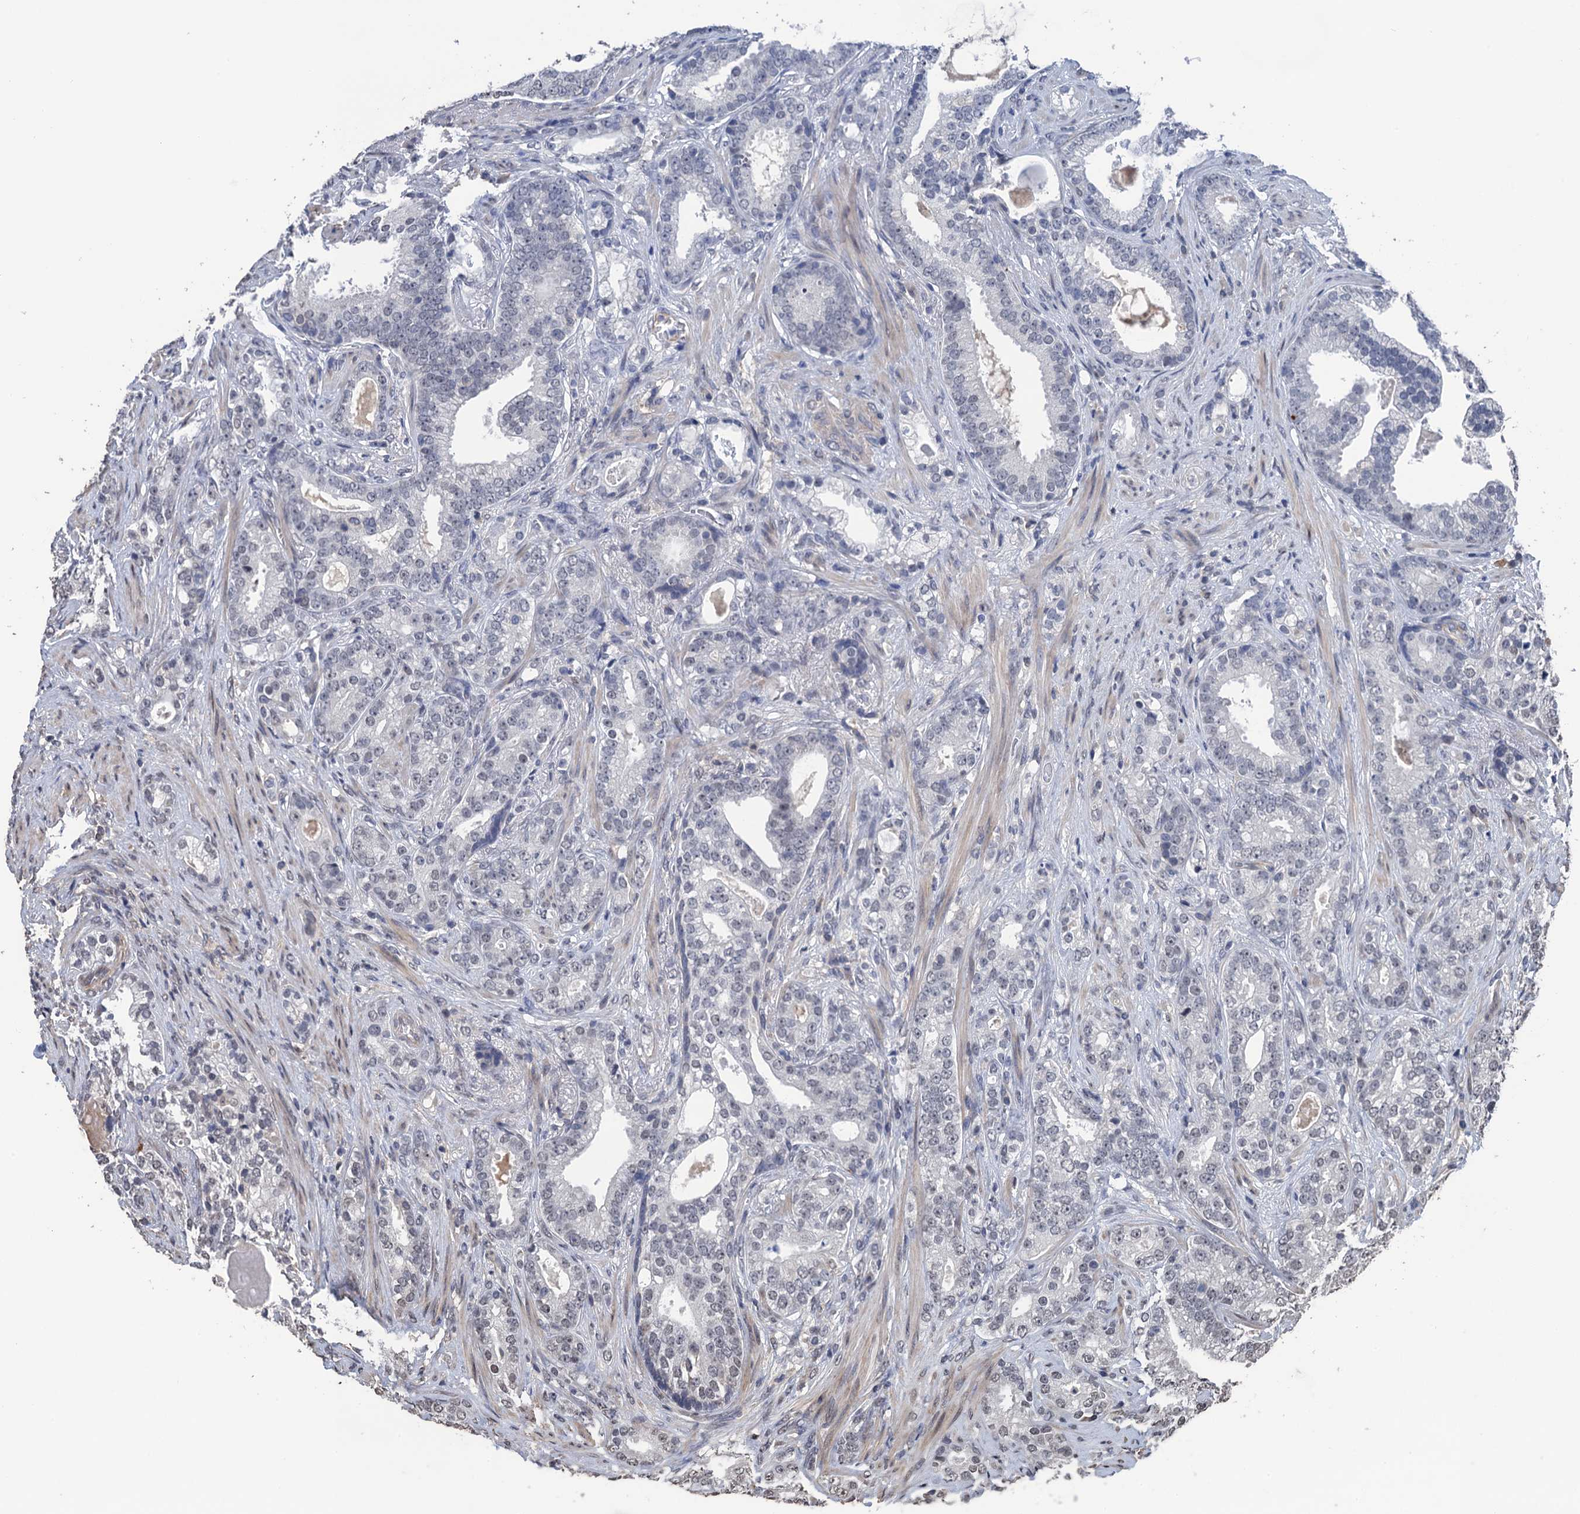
{"staining": {"intensity": "negative", "quantity": "none", "location": "none"}, "tissue": "prostate cancer", "cell_type": "Tumor cells", "image_type": "cancer", "snomed": [{"axis": "morphology", "description": "Adenocarcinoma, High grade"}, {"axis": "topography", "description": "Prostate and seminal vesicle, NOS"}], "caption": "This is an immunohistochemistry histopathology image of human prostate cancer (adenocarcinoma (high-grade)). There is no expression in tumor cells.", "gene": "ART5", "patient": {"sex": "male", "age": 67}}